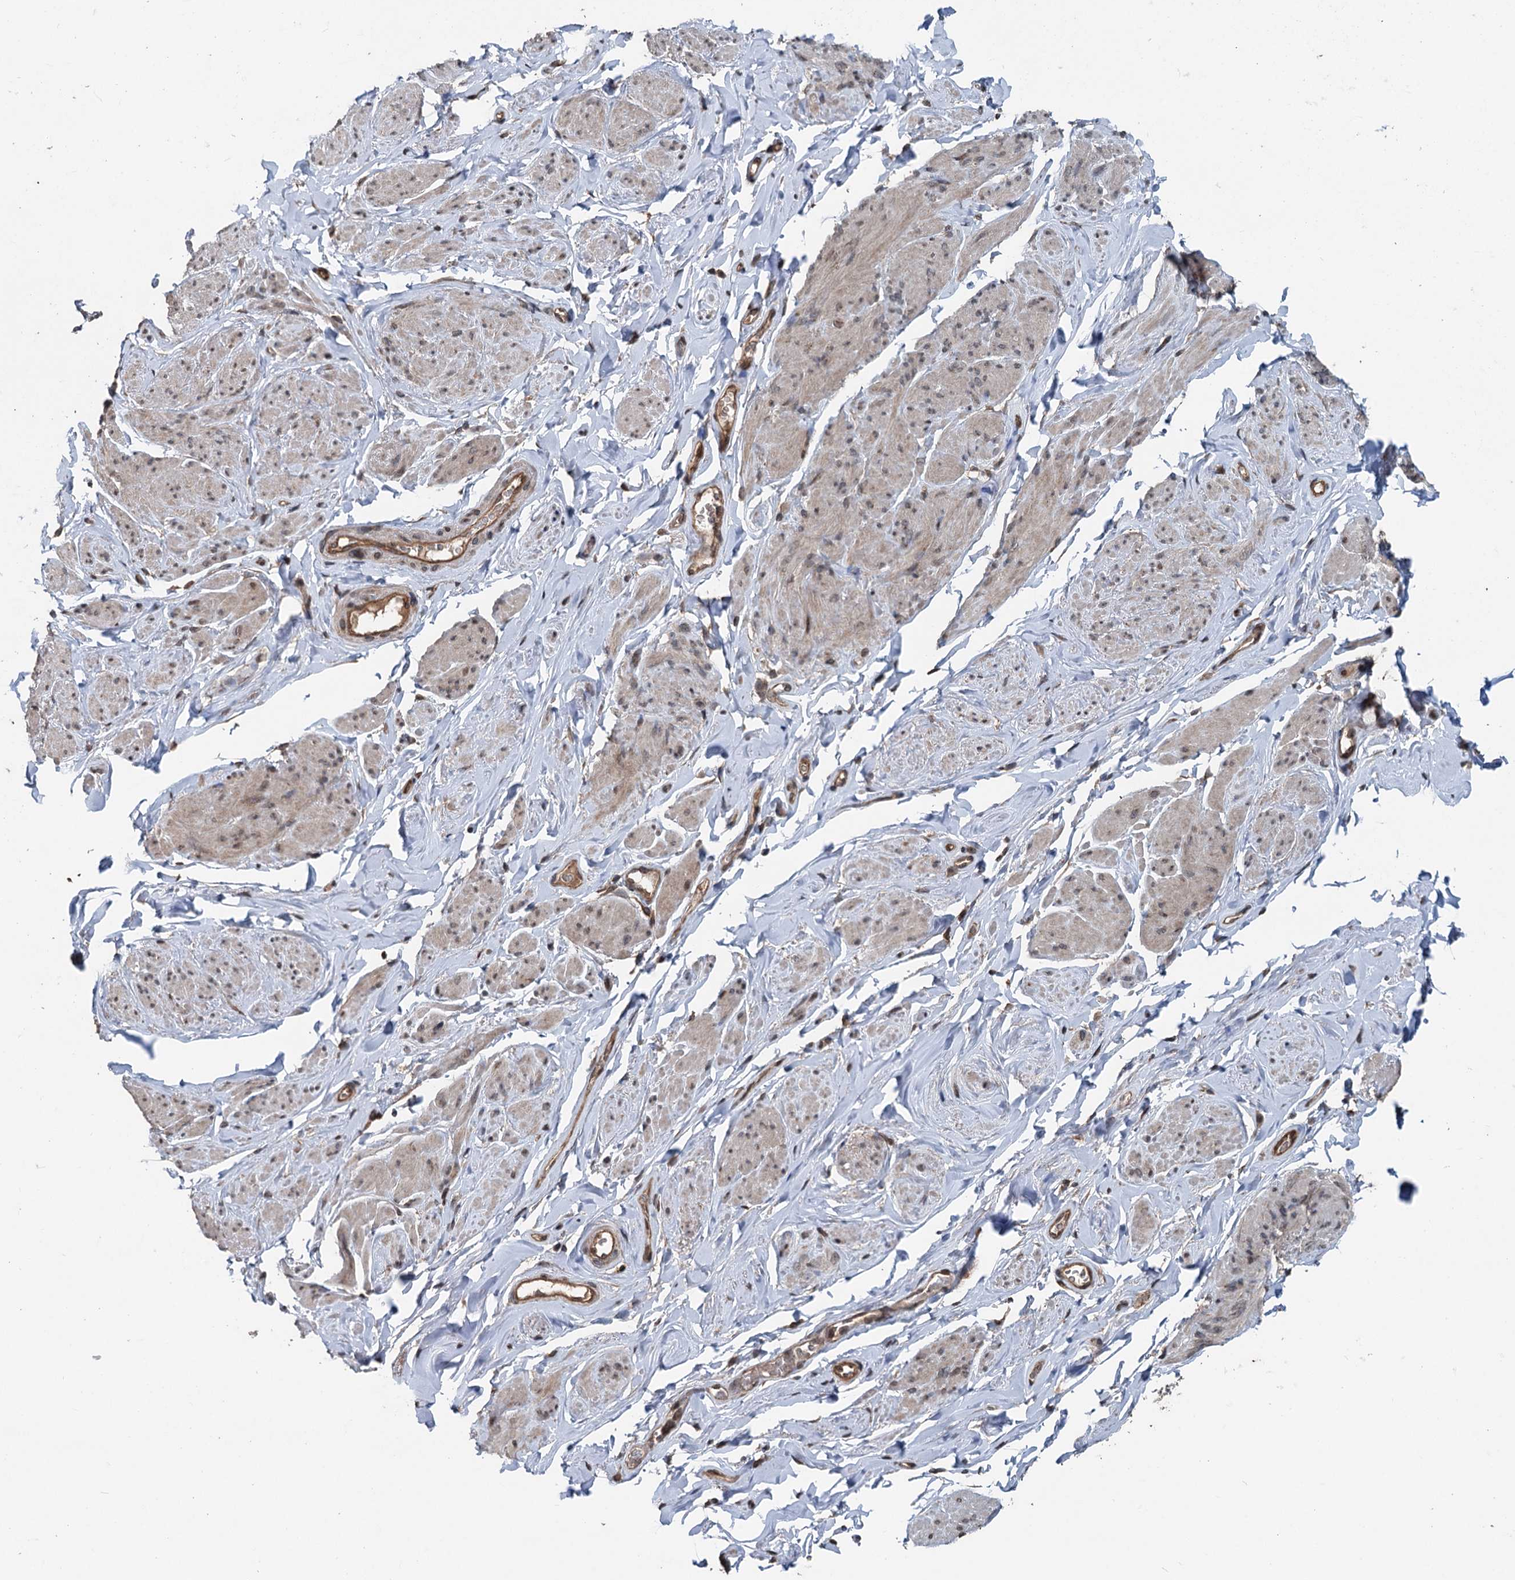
{"staining": {"intensity": "moderate", "quantity": "25%-75%", "location": "cytoplasmic/membranous,nuclear"}, "tissue": "smooth muscle", "cell_type": "Smooth muscle cells", "image_type": "normal", "snomed": [{"axis": "morphology", "description": "Normal tissue, NOS"}, {"axis": "topography", "description": "Smooth muscle"}, {"axis": "topography", "description": "Peripheral nerve tissue"}], "caption": "Normal smooth muscle exhibits moderate cytoplasmic/membranous,nuclear positivity in about 25%-75% of smooth muscle cells (IHC, brightfield microscopy, high magnification)..", "gene": "N4BP2L2", "patient": {"sex": "male", "age": 69}}